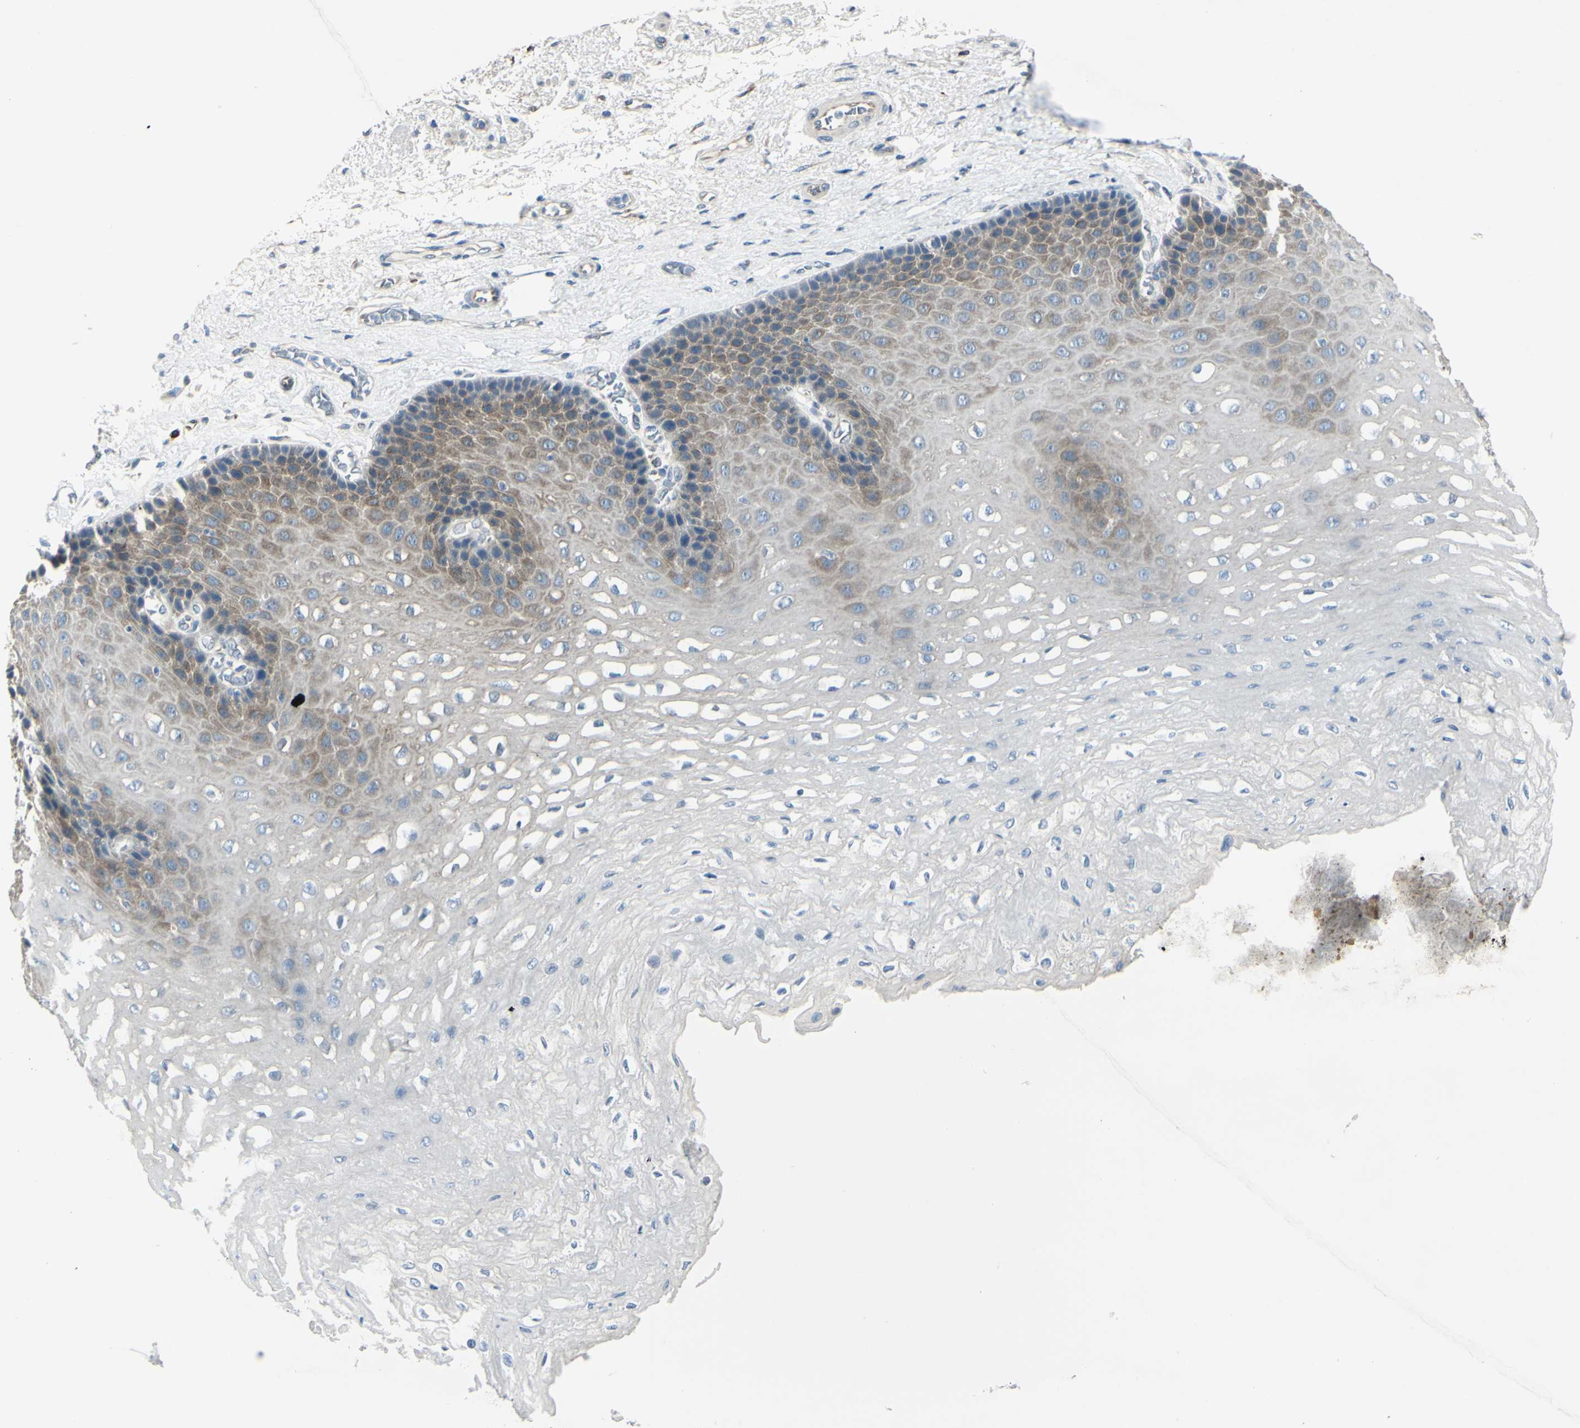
{"staining": {"intensity": "moderate", "quantity": "25%-75%", "location": "cytoplasmic/membranous"}, "tissue": "esophagus", "cell_type": "Squamous epithelial cells", "image_type": "normal", "snomed": [{"axis": "morphology", "description": "Normal tissue, NOS"}, {"axis": "topography", "description": "Esophagus"}], "caption": "Immunohistochemistry (IHC) photomicrograph of benign esophagus: esophagus stained using IHC reveals medium levels of moderate protein expression localized specifically in the cytoplasmic/membranous of squamous epithelial cells, appearing as a cytoplasmic/membranous brown color.", "gene": "SELENOS", "patient": {"sex": "female", "age": 72}}